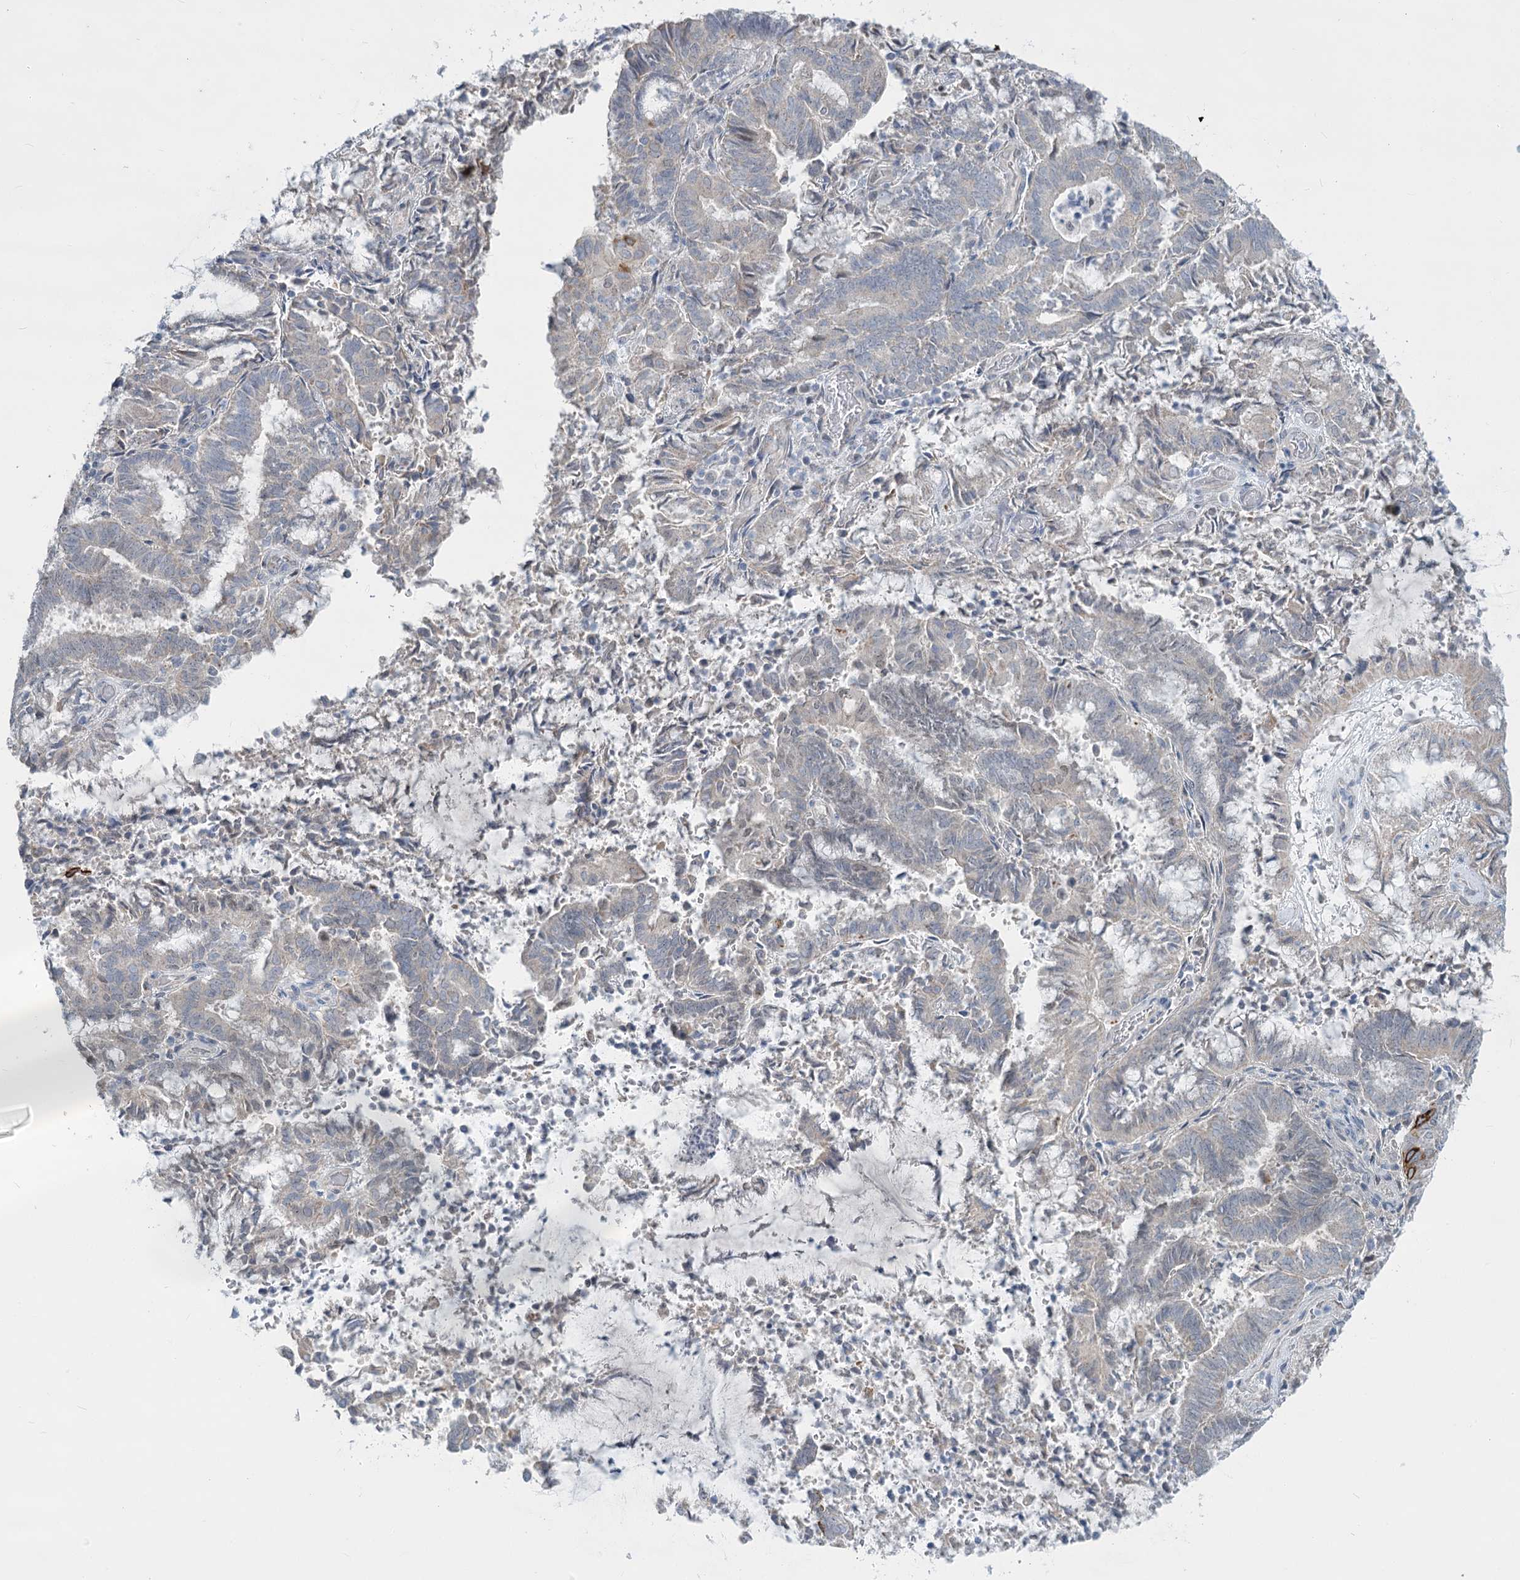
{"staining": {"intensity": "negative", "quantity": "none", "location": "none"}, "tissue": "endometrial cancer", "cell_type": "Tumor cells", "image_type": "cancer", "snomed": [{"axis": "morphology", "description": "Adenocarcinoma, NOS"}, {"axis": "topography", "description": "Endometrium"}], "caption": "This is an immunohistochemistry (IHC) histopathology image of endometrial adenocarcinoma. There is no expression in tumor cells.", "gene": "ABITRAM", "patient": {"sex": "female", "age": 80}}